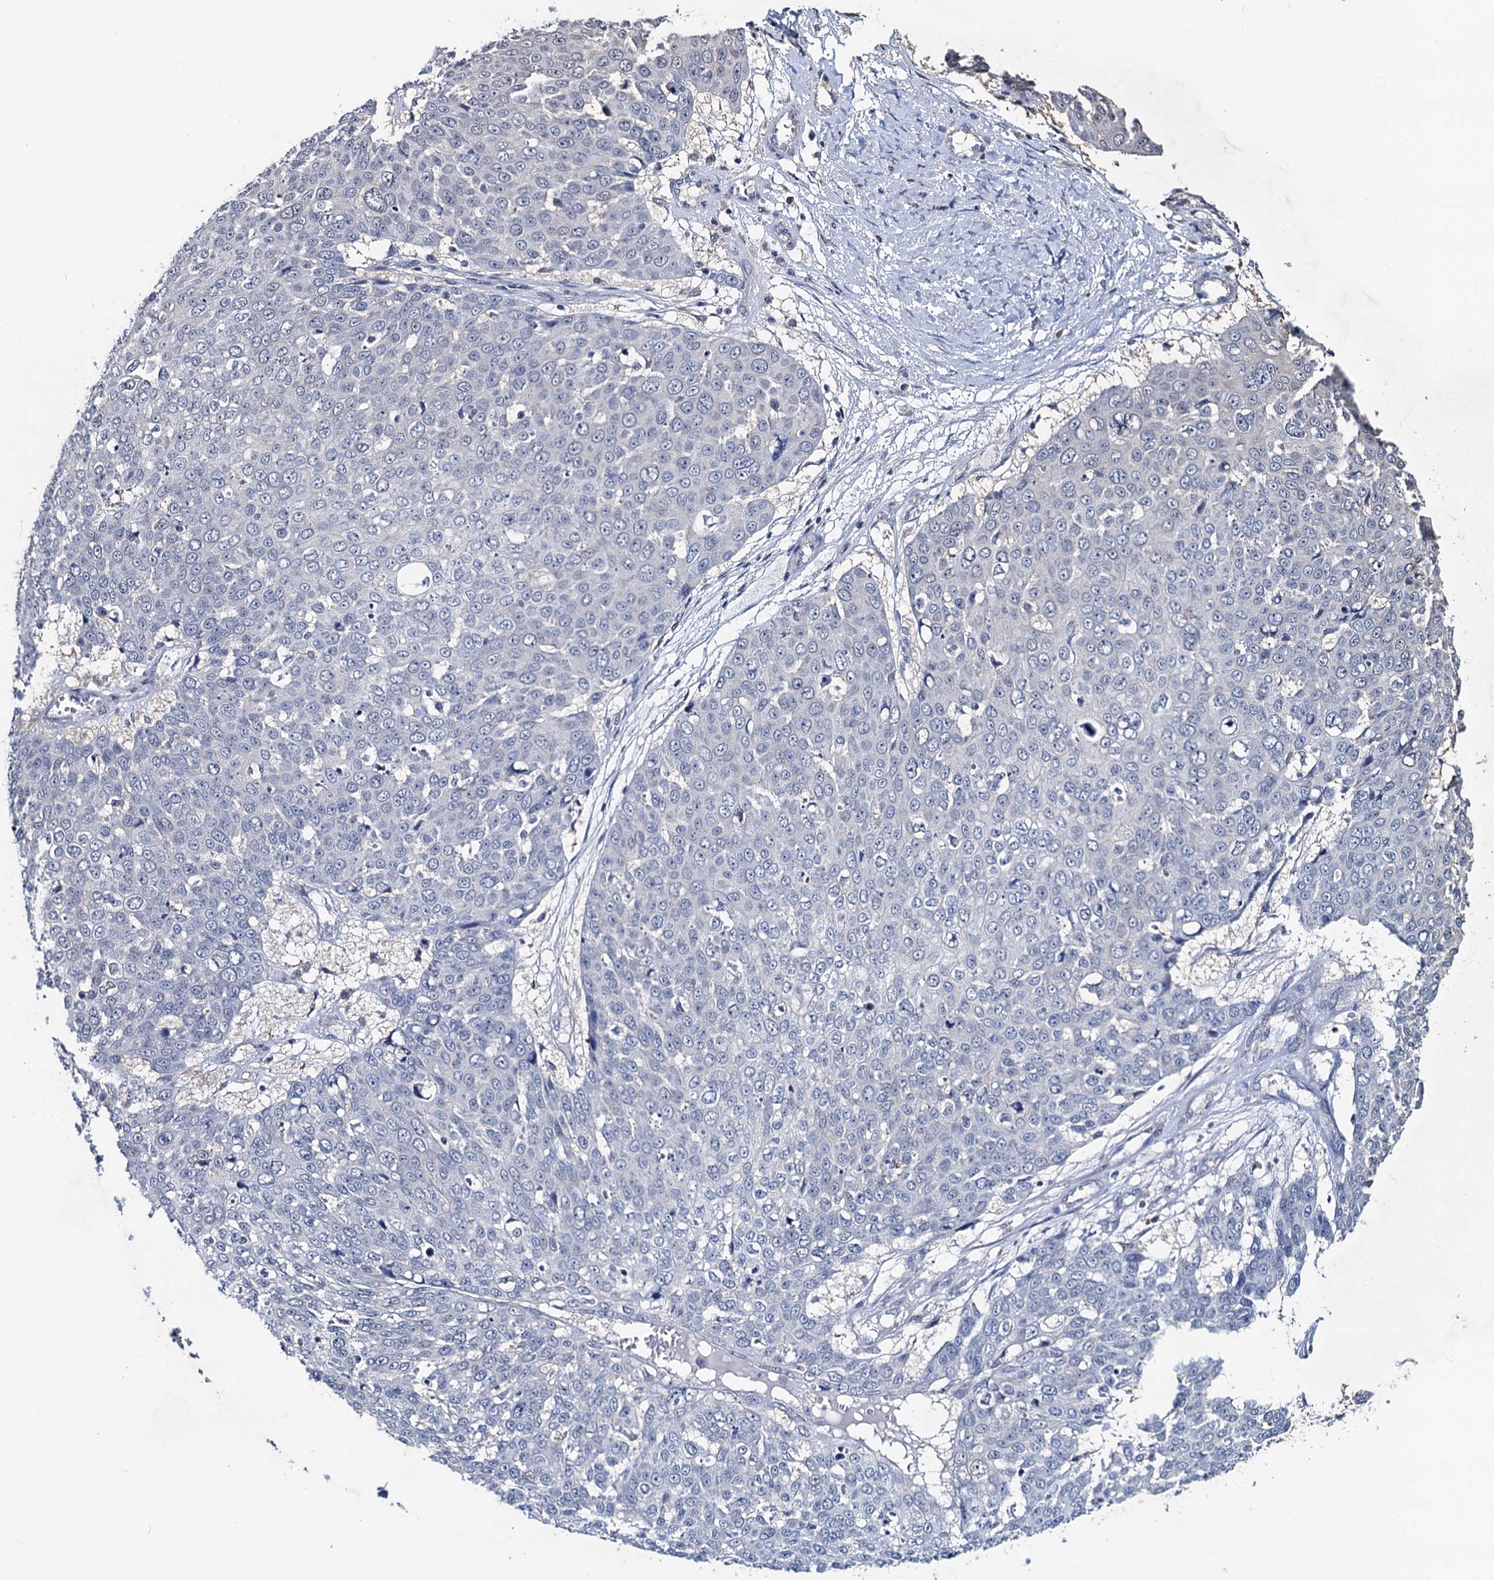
{"staining": {"intensity": "negative", "quantity": "none", "location": "none"}, "tissue": "skin cancer", "cell_type": "Tumor cells", "image_type": "cancer", "snomed": [{"axis": "morphology", "description": "Squamous cell carcinoma, NOS"}, {"axis": "topography", "description": "Skin"}], "caption": "This is an IHC micrograph of squamous cell carcinoma (skin). There is no positivity in tumor cells.", "gene": "RTKN2", "patient": {"sex": "male", "age": 71}}